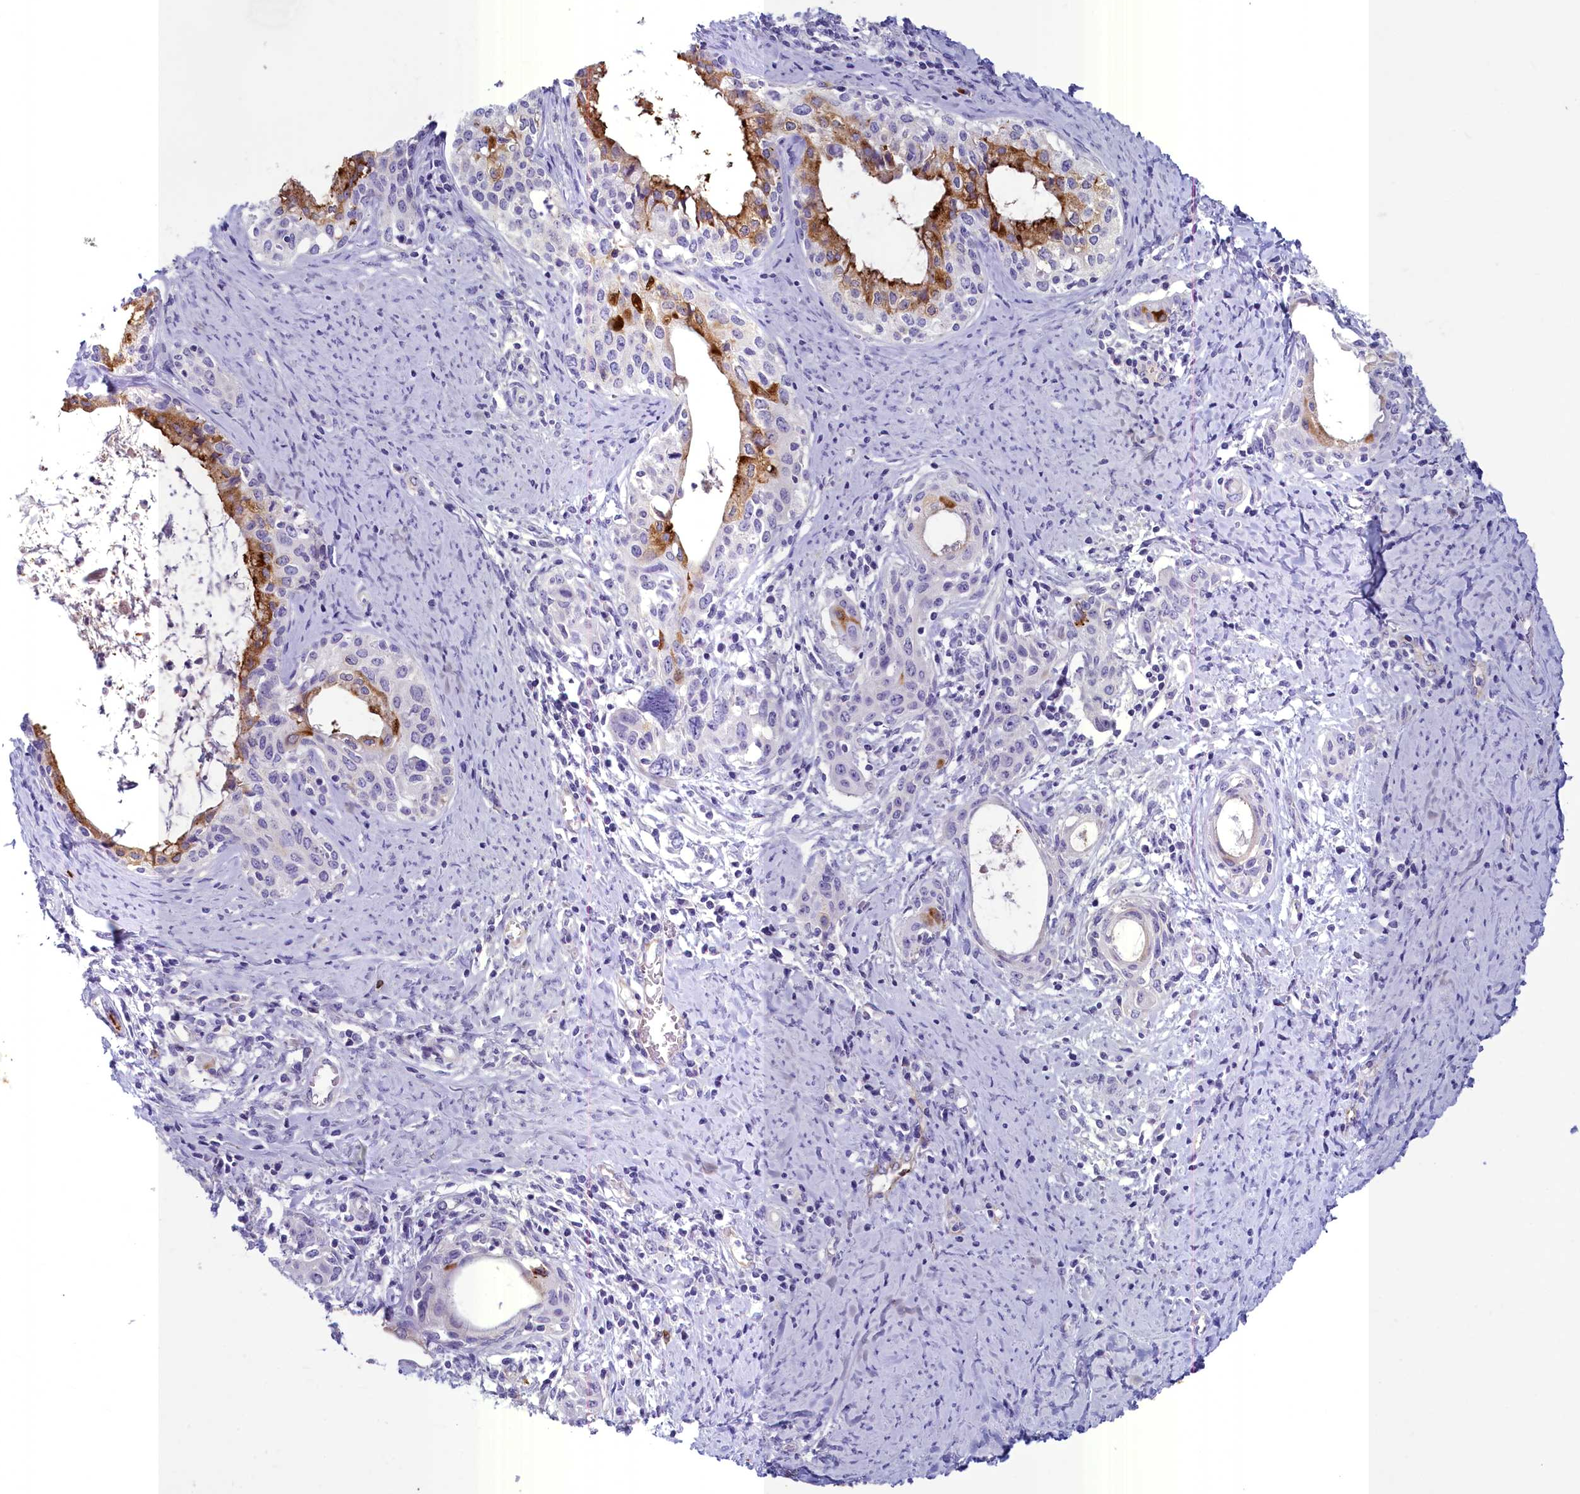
{"staining": {"intensity": "moderate", "quantity": "25%-75%", "location": "cytoplasmic/membranous"}, "tissue": "cervical cancer", "cell_type": "Tumor cells", "image_type": "cancer", "snomed": [{"axis": "morphology", "description": "Squamous cell carcinoma, NOS"}, {"axis": "morphology", "description": "Adenocarcinoma, NOS"}, {"axis": "topography", "description": "Cervix"}], "caption": "About 25%-75% of tumor cells in human cervical squamous cell carcinoma display moderate cytoplasmic/membranous protein expression as visualized by brown immunohistochemical staining.", "gene": "INSC", "patient": {"sex": "female", "age": 52}}